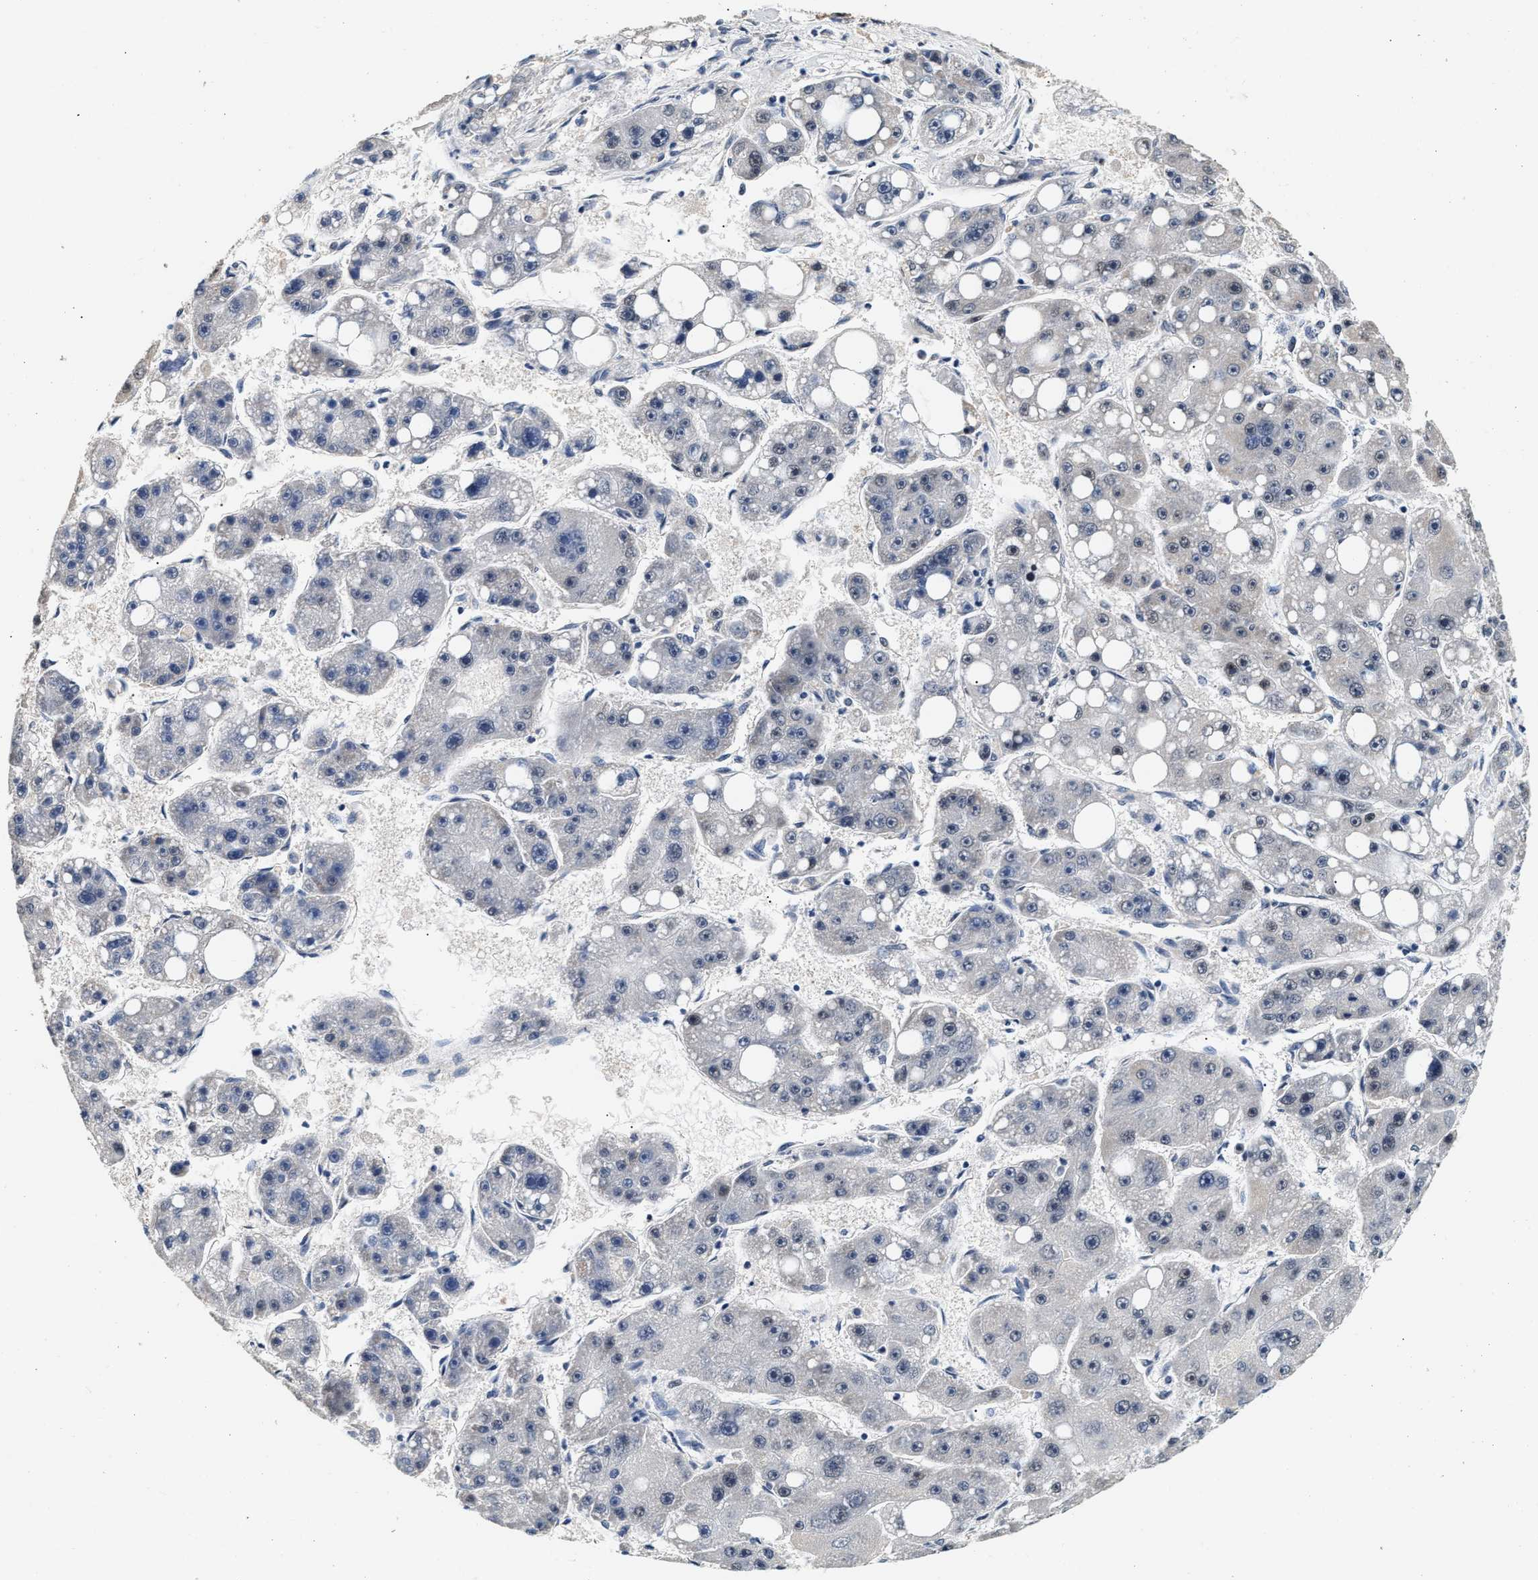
{"staining": {"intensity": "negative", "quantity": "none", "location": "none"}, "tissue": "liver cancer", "cell_type": "Tumor cells", "image_type": "cancer", "snomed": [{"axis": "morphology", "description": "Carcinoma, Hepatocellular, NOS"}, {"axis": "topography", "description": "Liver"}], "caption": "Immunohistochemistry (IHC) micrograph of neoplastic tissue: hepatocellular carcinoma (liver) stained with DAB displays no significant protein staining in tumor cells.", "gene": "THOC1", "patient": {"sex": "female", "age": 61}}